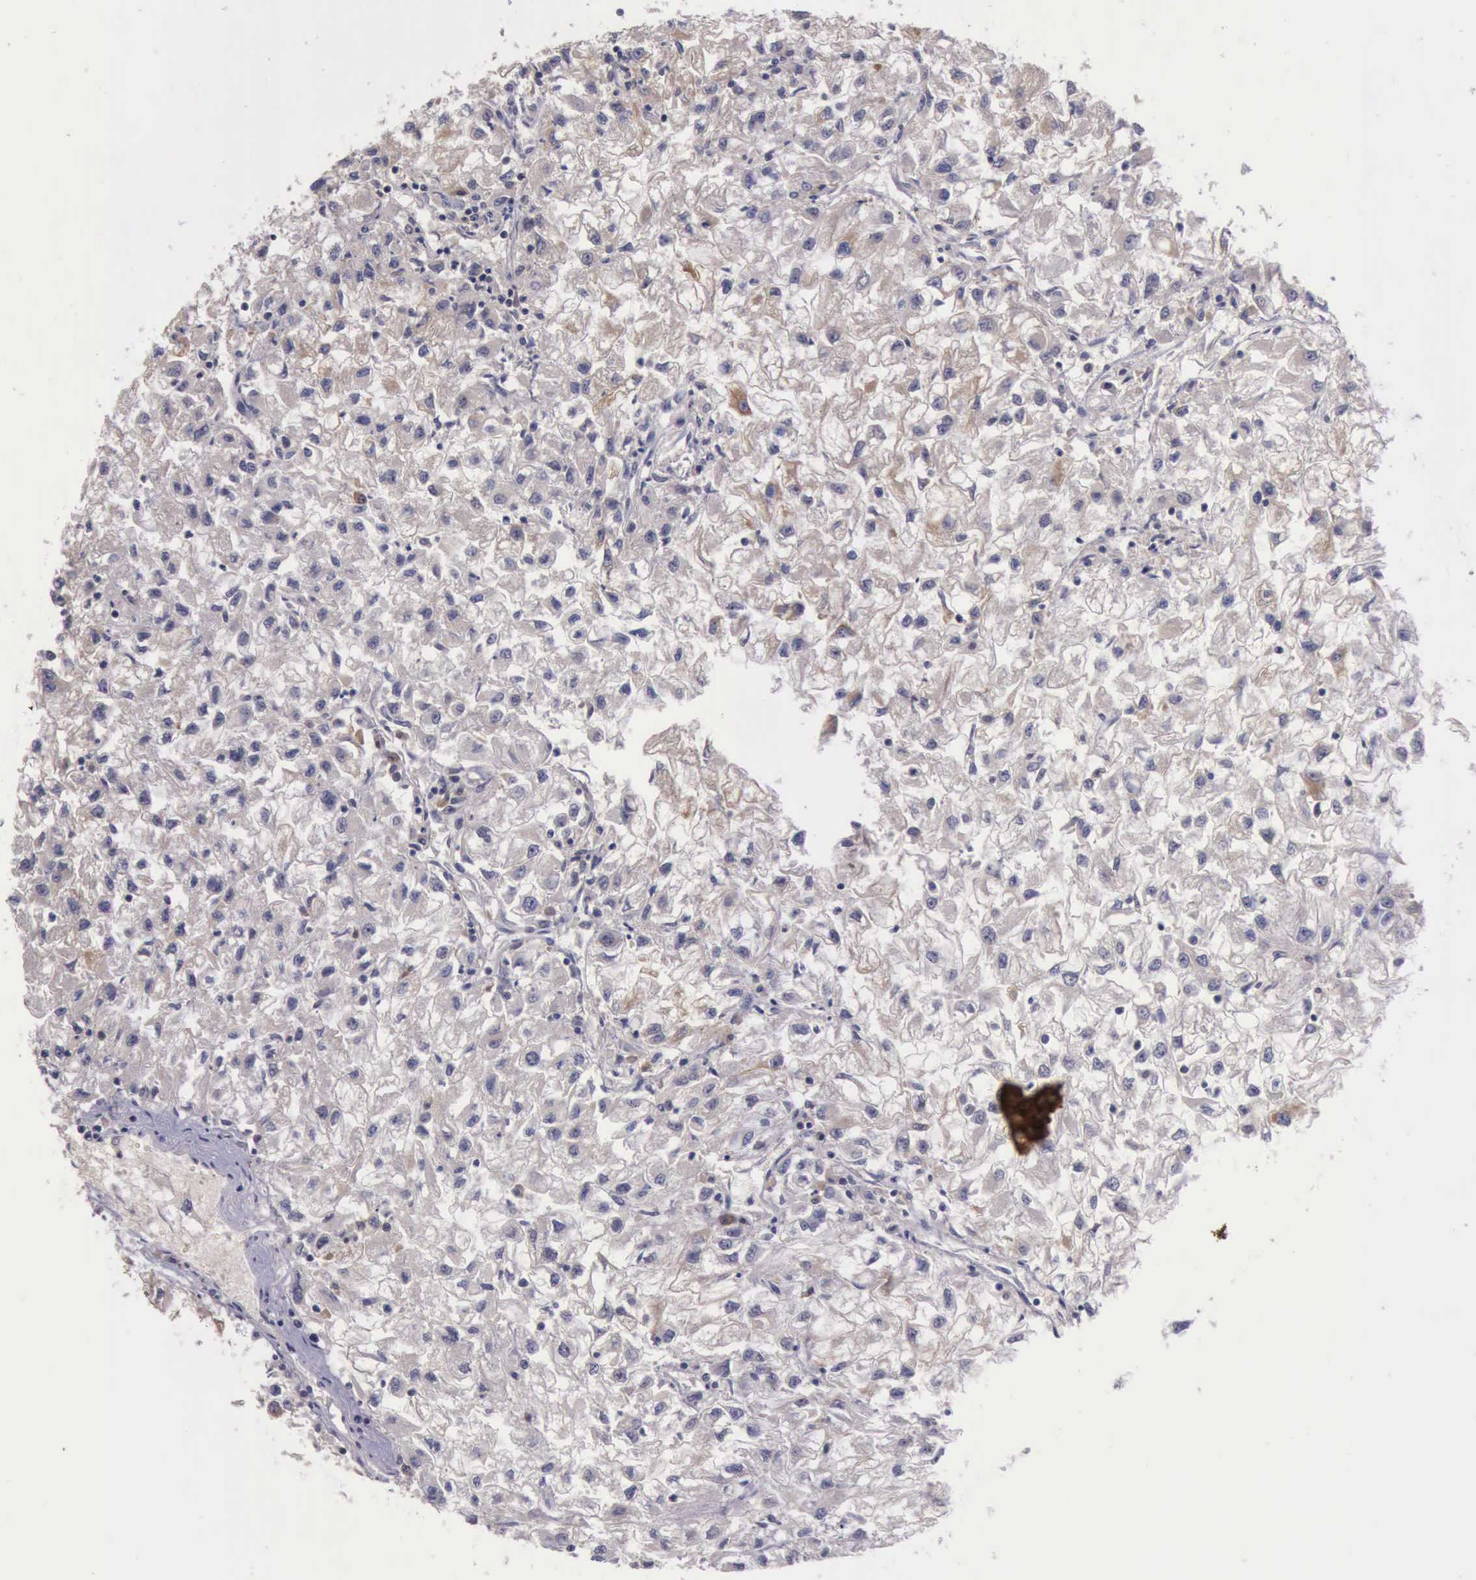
{"staining": {"intensity": "negative", "quantity": "none", "location": "none"}, "tissue": "renal cancer", "cell_type": "Tumor cells", "image_type": "cancer", "snomed": [{"axis": "morphology", "description": "Adenocarcinoma, NOS"}, {"axis": "topography", "description": "Kidney"}], "caption": "A histopathology image of adenocarcinoma (renal) stained for a protein demonstrates no brown staining in tumor cells. (DAB (3,3'-diaminobenzidine) IHC with hematoxylin counter stain).", "gene": "RAB39B", "patient": {"sex": "male", "age": 59}}